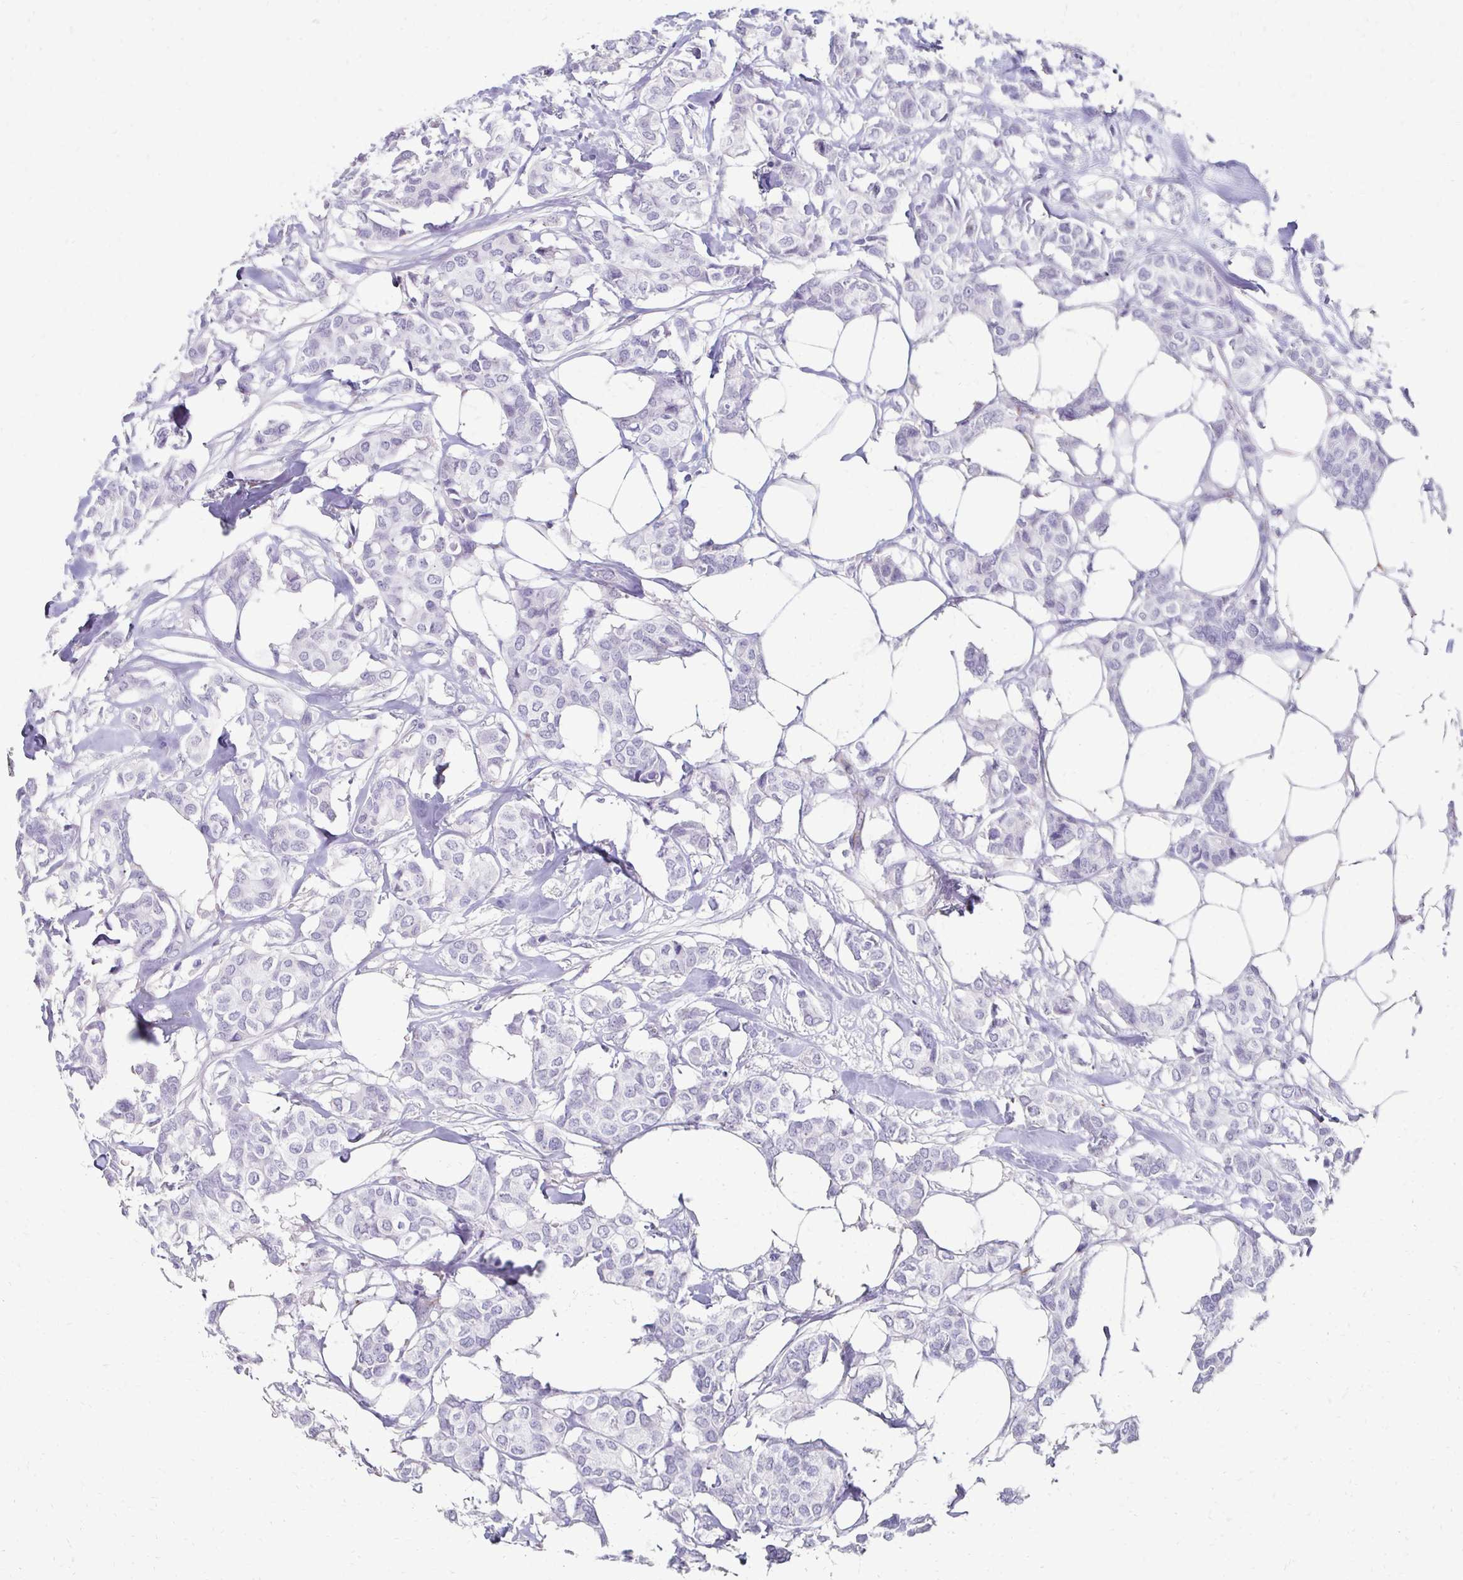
{"staining": {"intensity": "negative", "quantity": "none", "location": "none"}, "tissue": "breast cancer", "cell_type": "Tumor cells", "image_type": "cancer", "snomed": [{"axis": "morphology", "description": "Duct carcinoma"}, {"axis": "topography", "description": "Breast"}], "caption": "This photomicrograph is of infiltrating ductal carcinoma (breast) stained with immunohistochemistry to label a protein in brown with the nuclei are counter-stained blue. There is no staining in tumor cells.", "gene": "TMEM54", "patient": {"sex": "female", "age": 62}}